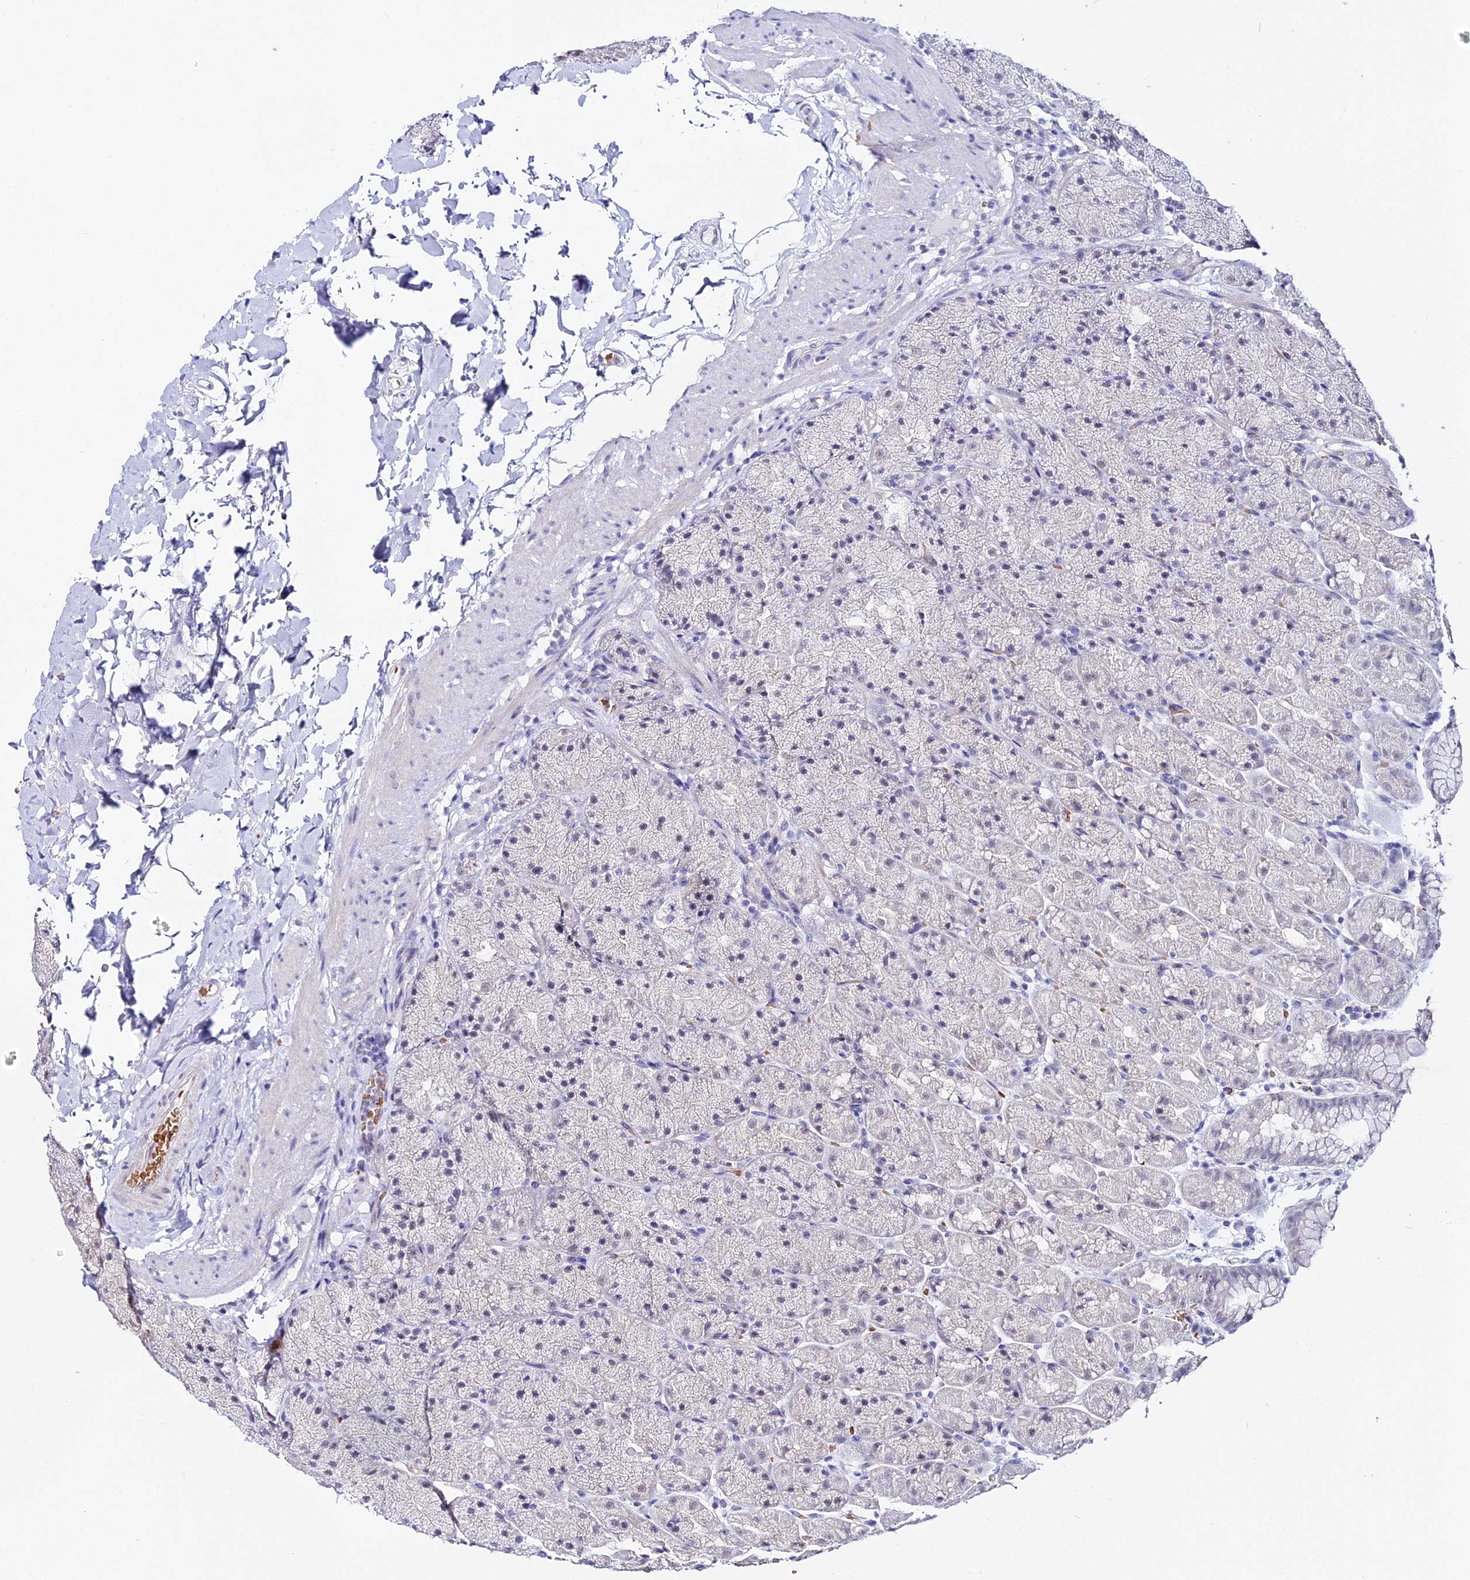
{"staining": {"intensity": "negative", "quantity": "none", "location": "none"}, "tissue": "stomach", "cell_type": "Glandular cells", "image_type": "normal", "snomed": [{"axis": "morphology", "description": "Normal tissue, NOS"}, {"axis": "topography", "description": "Stomach, upper"}, {"axis": "topography", "description": "Stomach, lower"}], "caption": "IHC photomicrograph of benign stomach: human stomach stained with DAB (3,3'-diaminobenzidine) exhibits no significant protein expression in glandular cells. The staining was performed using DAB to visualize the protein expression in brown, while the nuclei were stained in blue with hematoxylin (Magnification: 20x).", "gene": "CFAP45", "patient": {"sex": "male", "age": 67}}